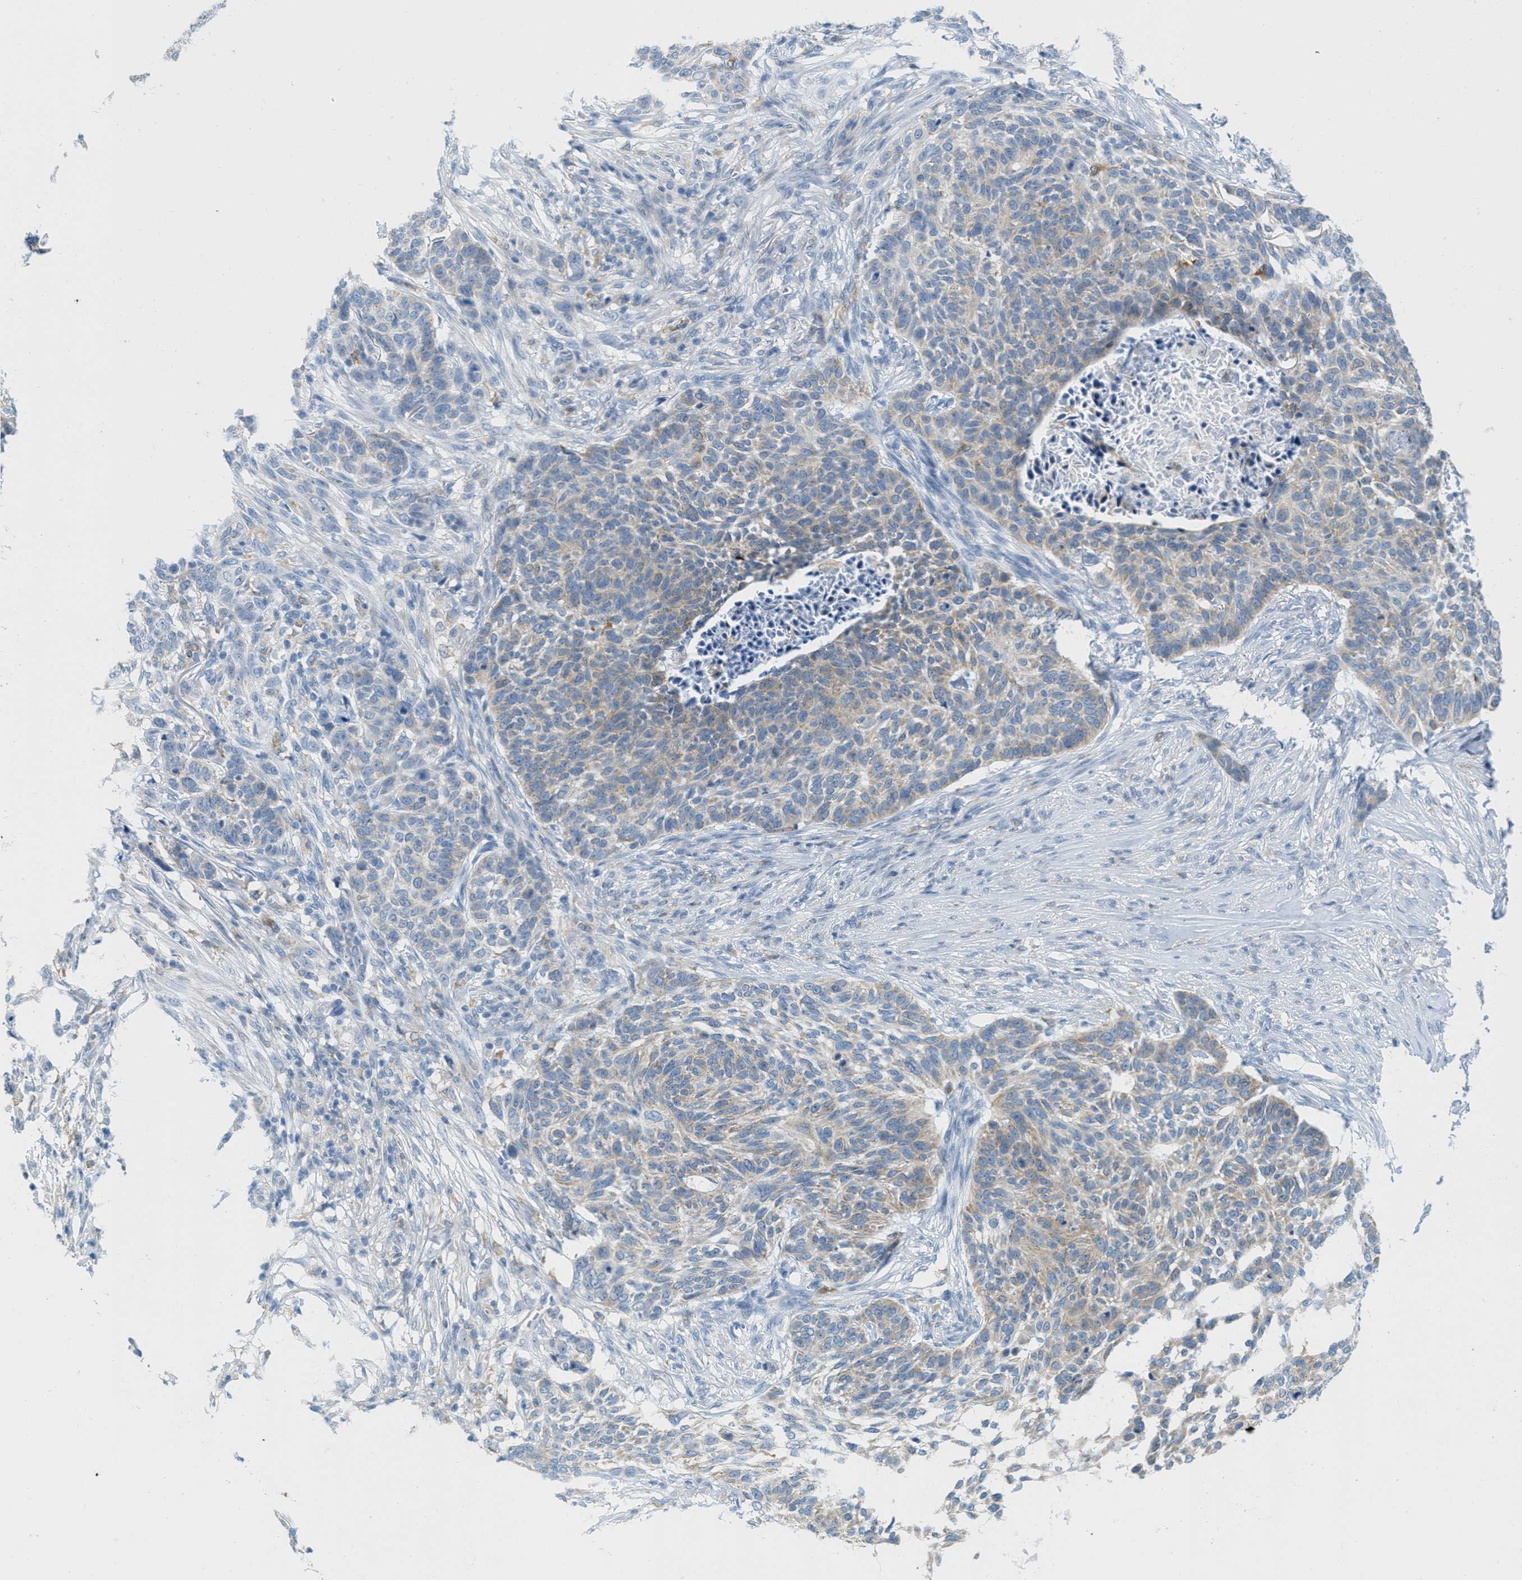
{"staining": {"intensity": "weak", "quantity": "25%-75%", "location": "cytoplasmic/membranous"}, "tissue": "skin cancer", "cell_type": "Tumor cells", "image_type": "cancer", "snomed": [{"axis": "morphology", "description": "Basal cell carcinoma"}, {"axis": "topography", "description": "Skin"}], "caption": "Human basal cell carcinoma (skin) stained for a protein (brown) displays weak cytoplasmic/membranous positive positivity in approximately 25%-75% of tumor cells.", "gene": "TEX264", "patient": {"sex": "male", "age": 85}}